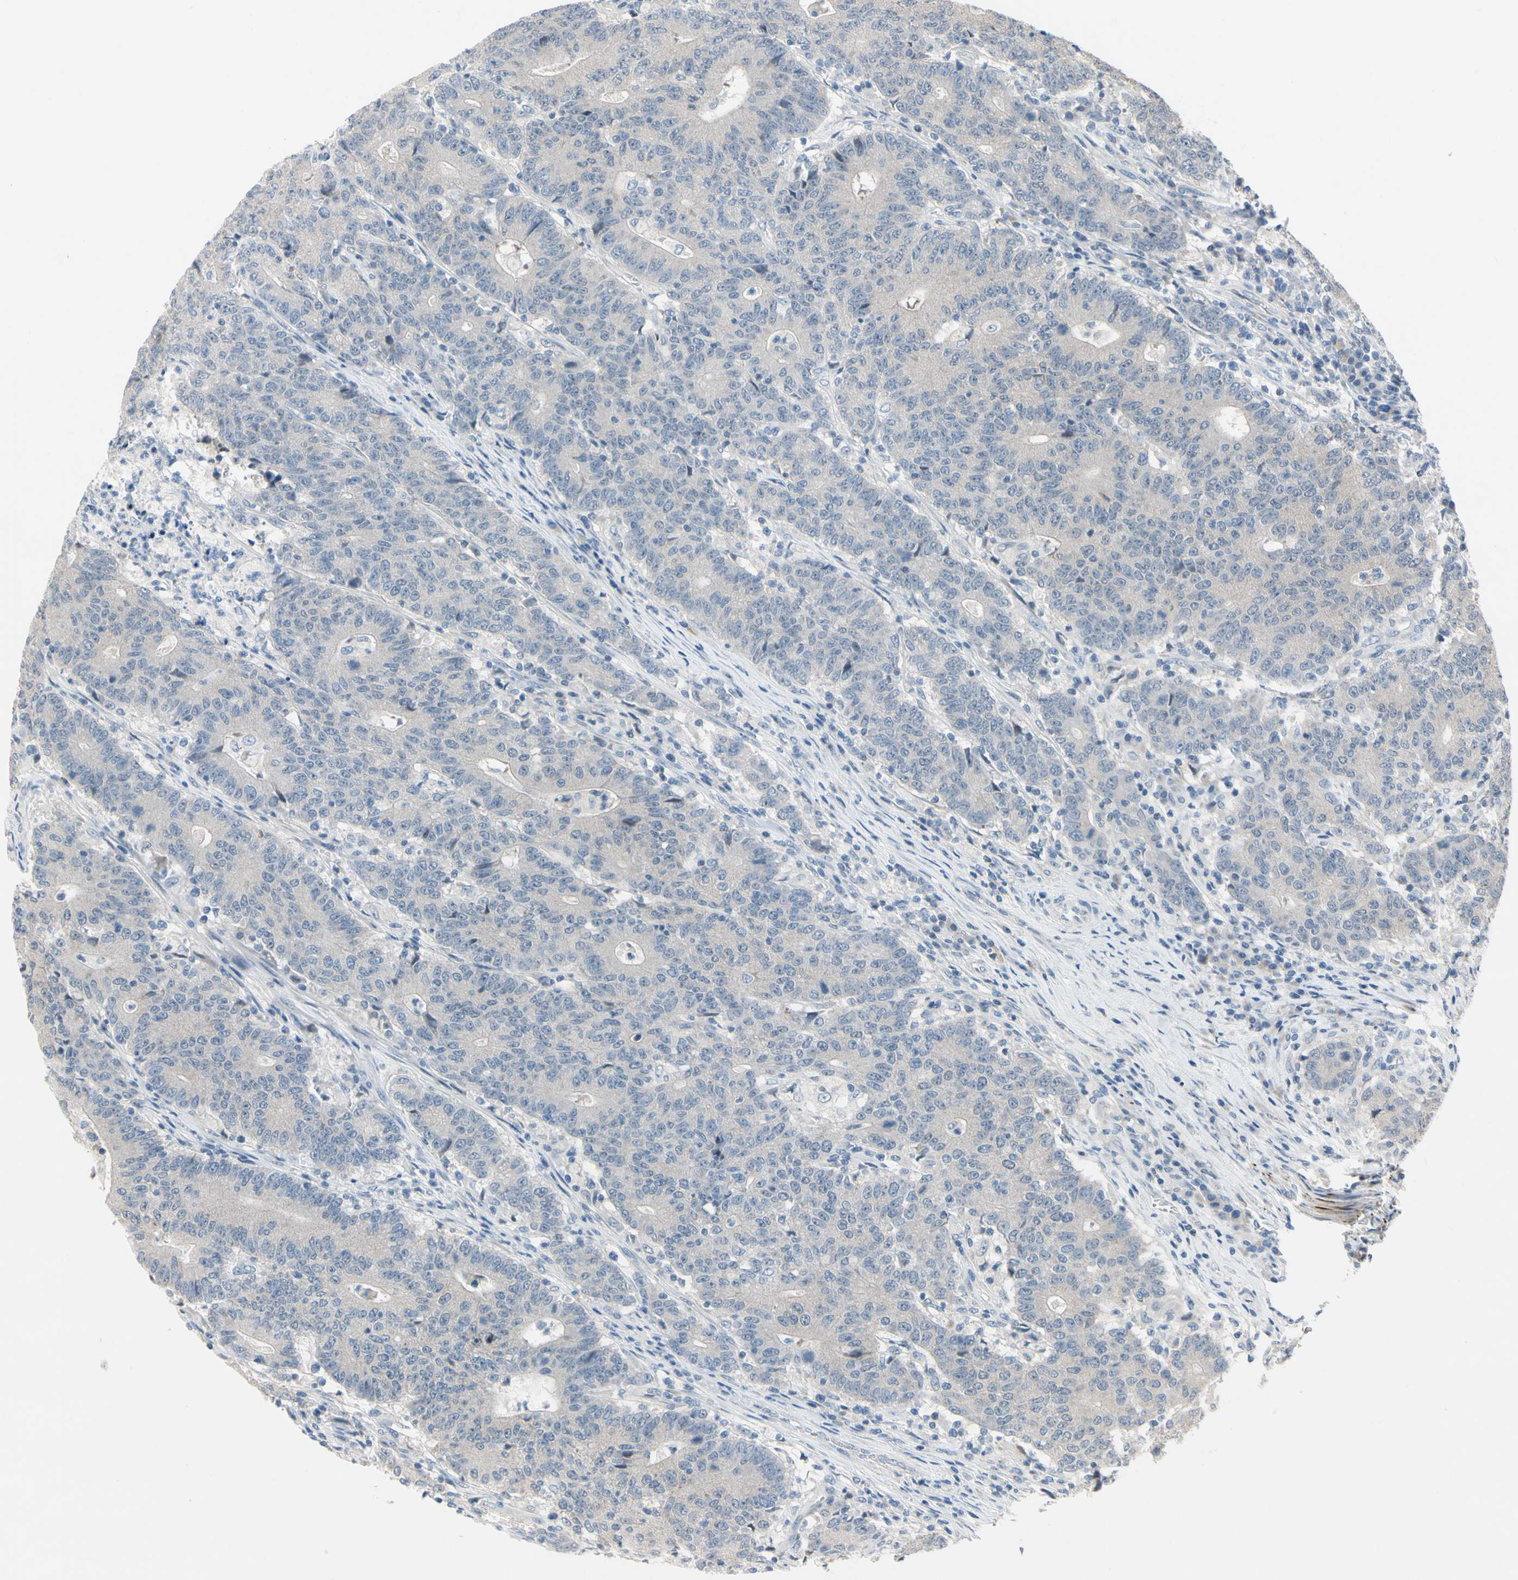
{"staining": {"intensity": "negative", "quantity": "none", "location": "none"}, "tissue": "colorectal cancer", "cell_type": "Tumor cells", "image_type": "cancer", "snomed": [{"axis": "morphology", "description": "Normal tissue, NOS"}, {"axis": "morphology", "description": "Adenocarcinoma, NOS"}, {"axis": "topography", "description": "Colon"}], "caption": "A micrograph of human colorectal adenocarcinoma is negative for staining in tumor cells.", "gene": "SLC27A6", "patient": {"sex": "female", "age": 75}}